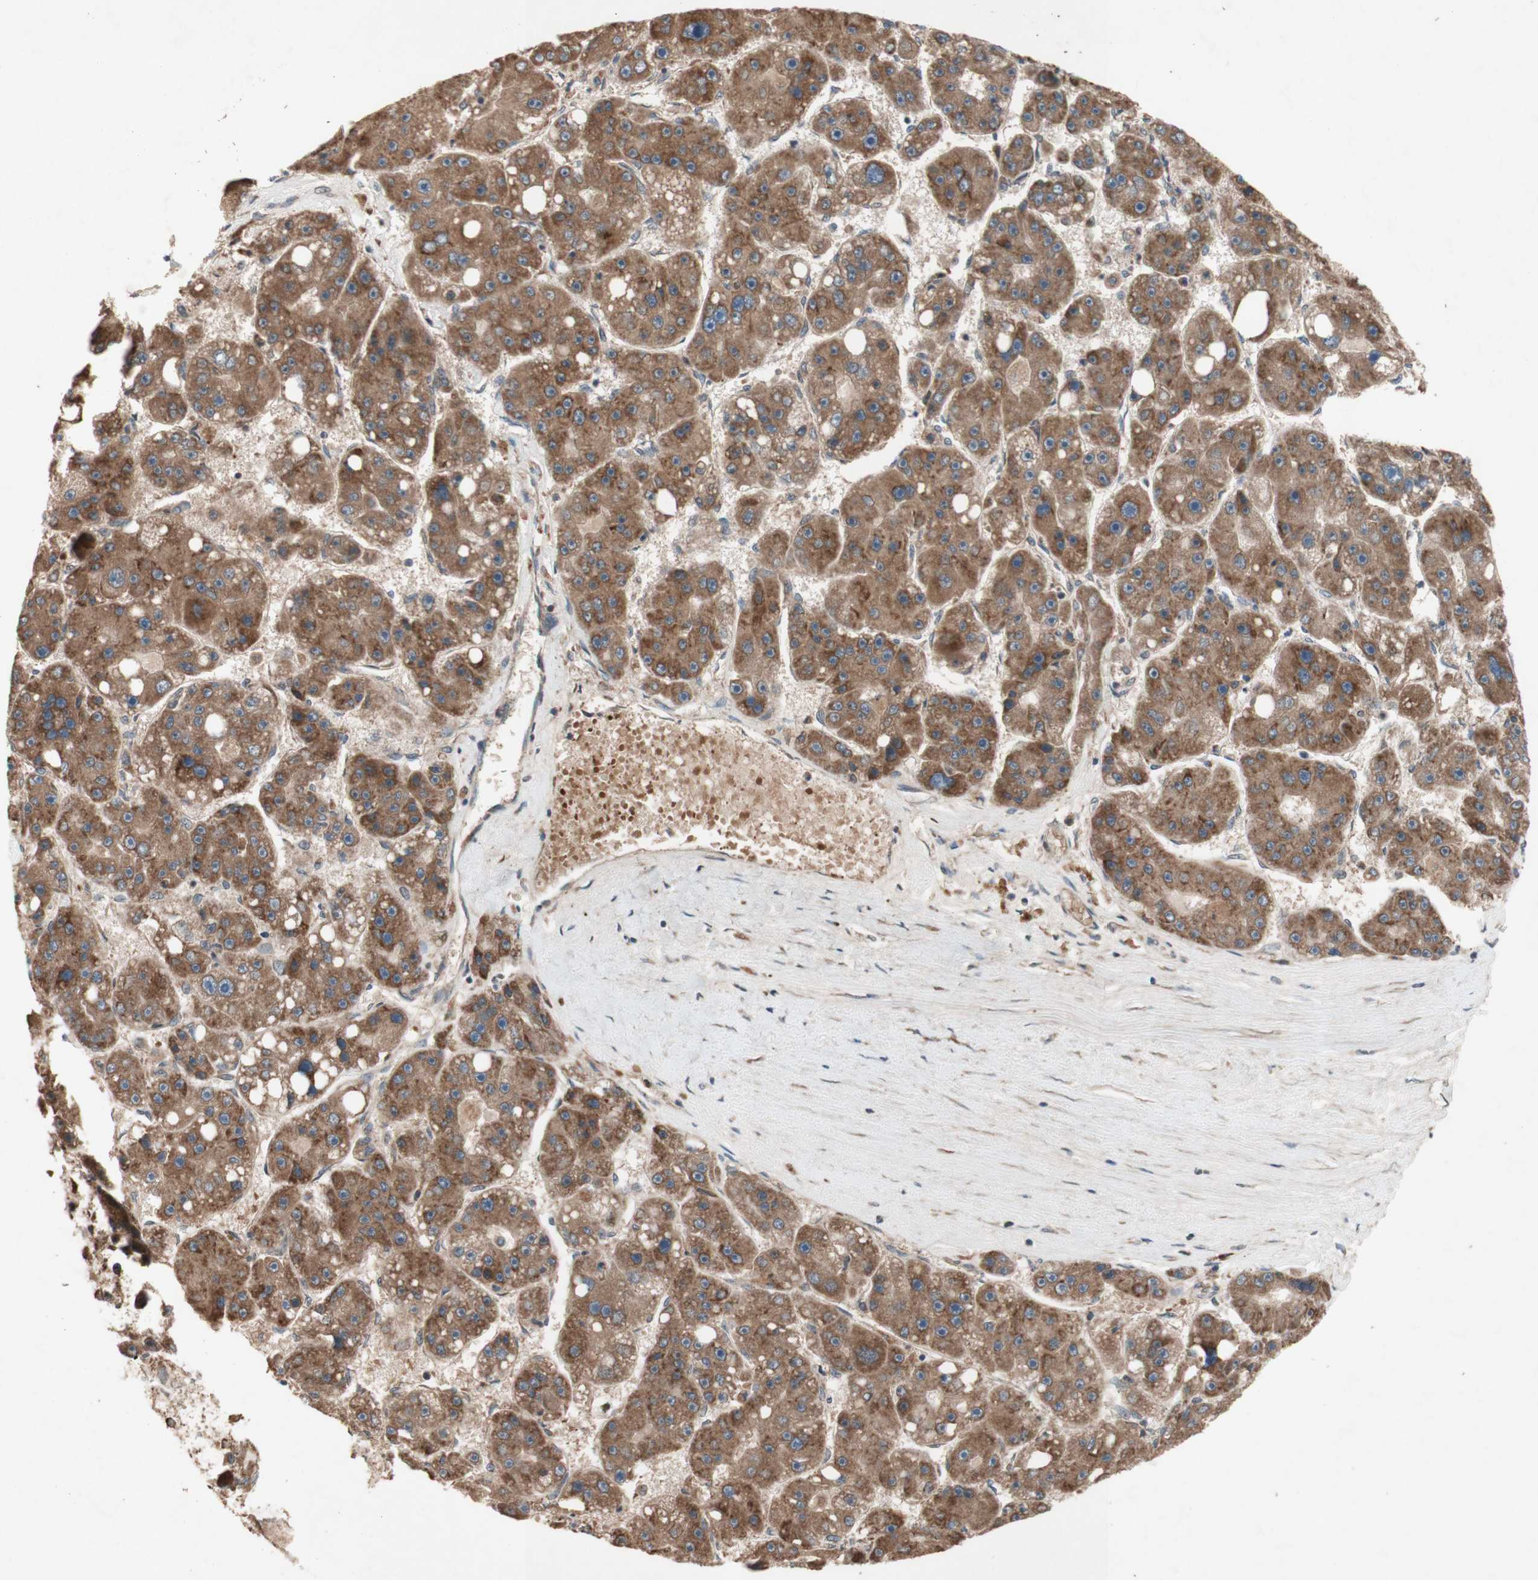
{"staining": {"intensity": "strong", "quantity": ">75%", "location": "cytoplasmic/membranous"}, "tissue": "liver cancer", "cell_type": "Tumor cells", "image_type": "cancer", "snomed": [{"axis": "morphology", "description": "Carcinoma, Hepatocellular, NOS"}, {"axis": "topography", "description": "Liver"}], "caption": "Liver cancer (hepatocellular carcinoma) stained for a protein demonstrates strong cytoplasmic/membranous positivity in tumor cells.", "gene": "DDOST", "patient": {"sex": "female", "age": 61}}